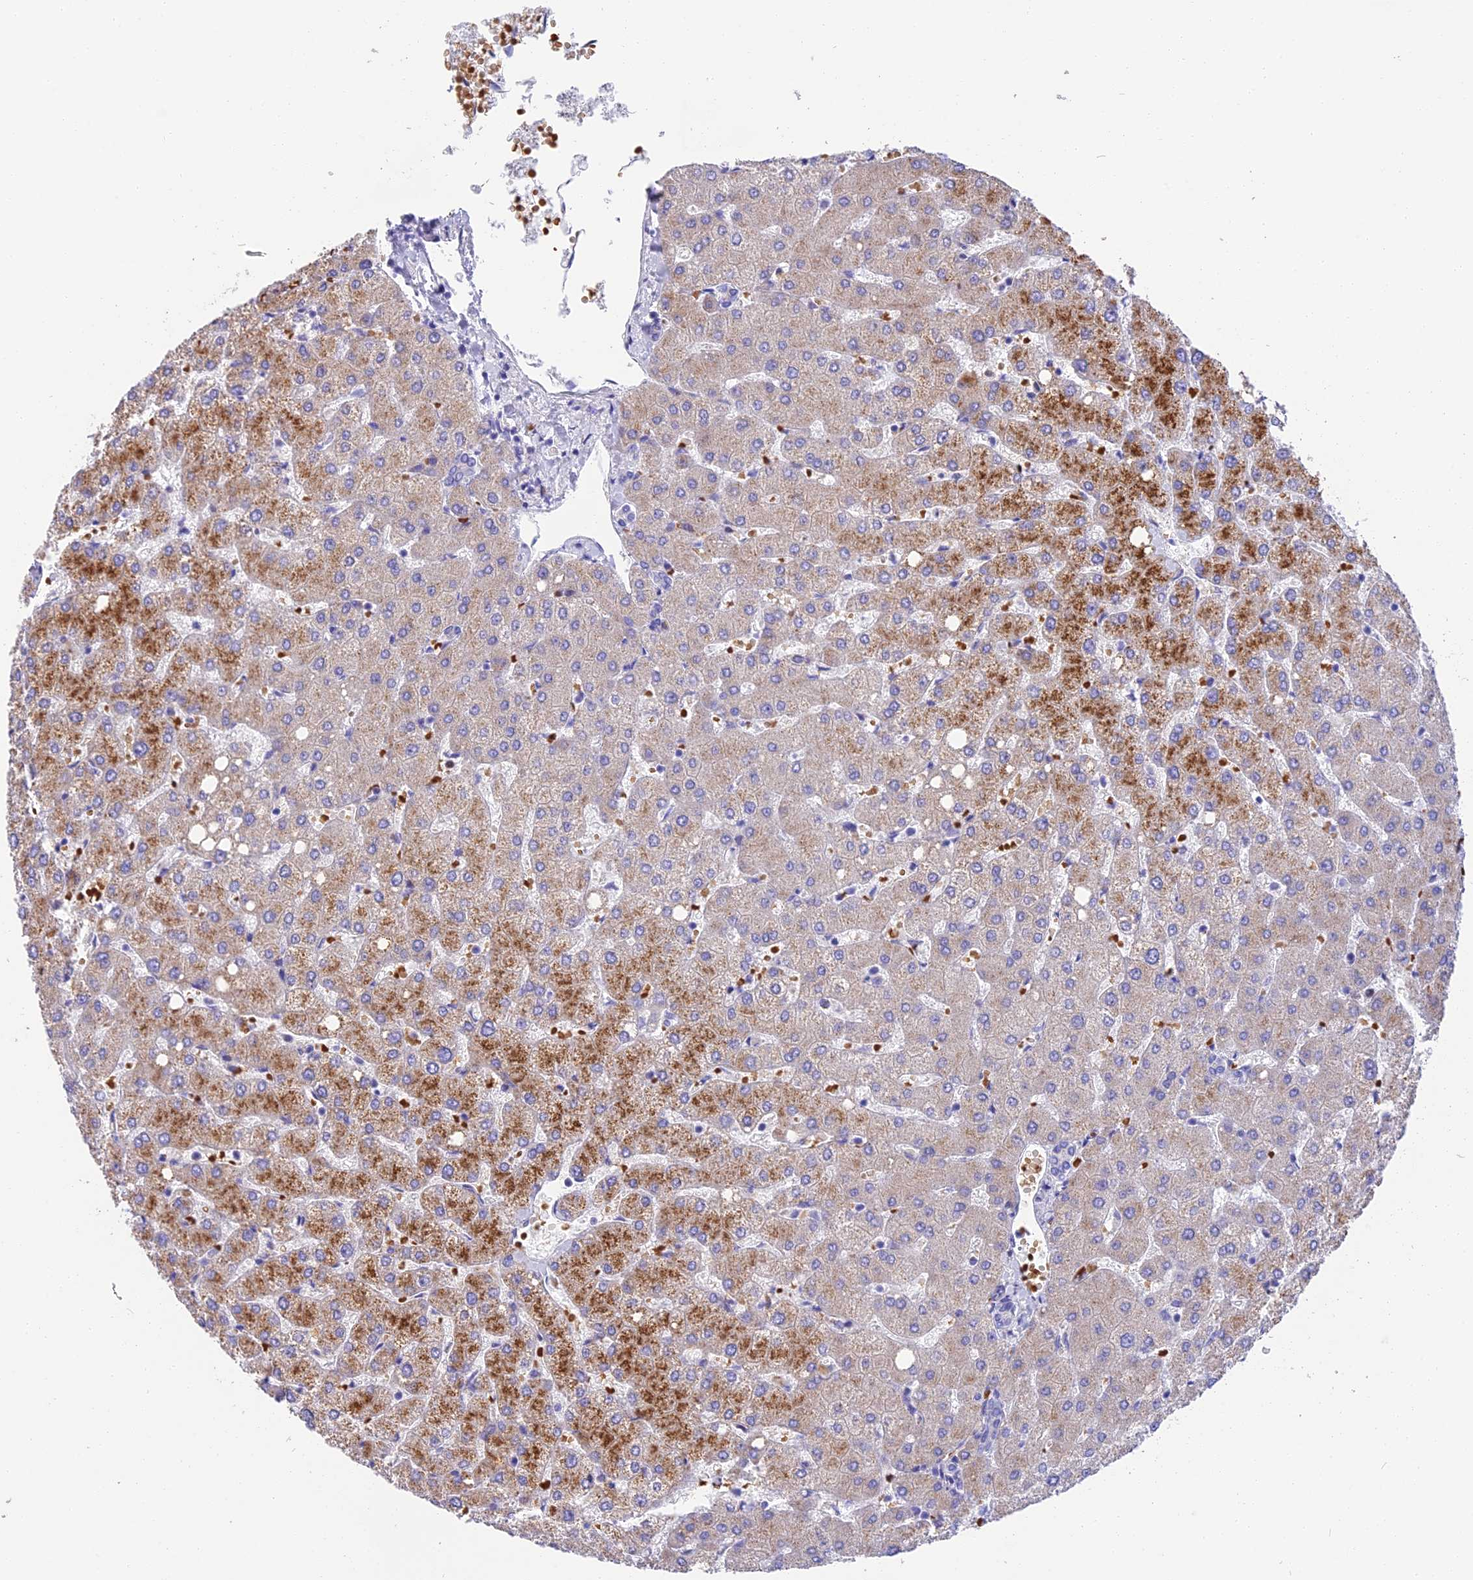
{"staining": {"intensity": "negative", "quantity": "none", "location": "none"}, "tissue": "liver", "cell_type": "Cholangiocytes", "image_type": "normal", "snomed": [{"axis": "morphology", "description": "Normal tissue, NOS"}, {"axis": "topography", "description": "Liver"}], "caption": "This is an immunohistochemistry (IHC) image of normal human liver. There is no staining in cholangiocytes.", "gene": "TNNC2", "patient": {"sex": "female", "age": 54}}